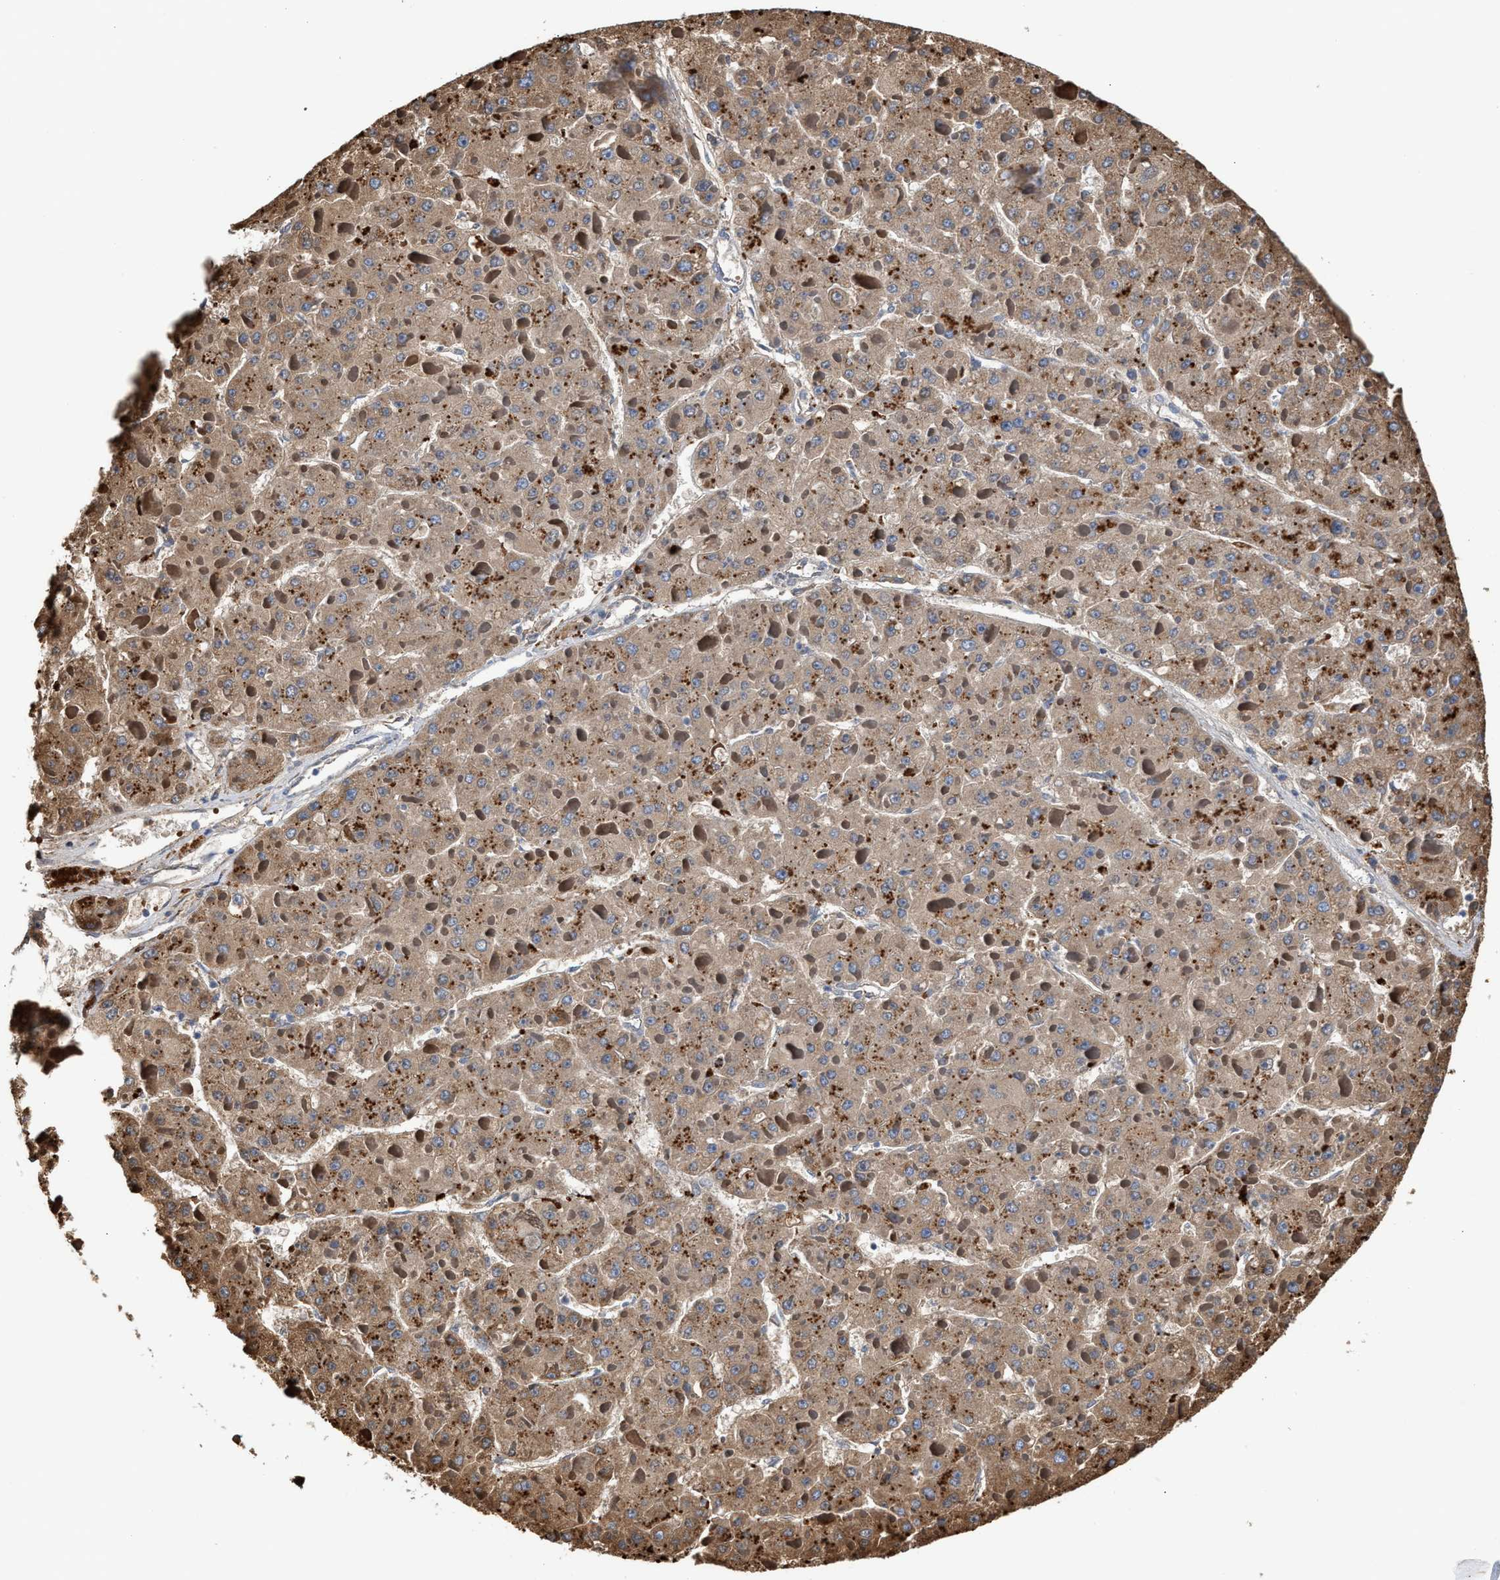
{"staining": {"intensity": "weak", "quantity": ">75%", "location": "cytoplasmic/membranous"}, "tissue": "liver cancer", "cell_type": "Tumor cells", "image_type": "cancer", "snomed": [{"axis": "morphology", "description": "Carcinoma, Hepatocellular, NOS"}, {"axis": "topography", "description": "Liver"}], "caption": "Human liver cancer (hepatocellular carcinoma) stained for a protein (brown) exhibits weak cytoplasmic/membranous positive expression in approximately >75% of tumor cells.", "gene": "JAG1", "patient": {"sex": "female", "age": 73}}